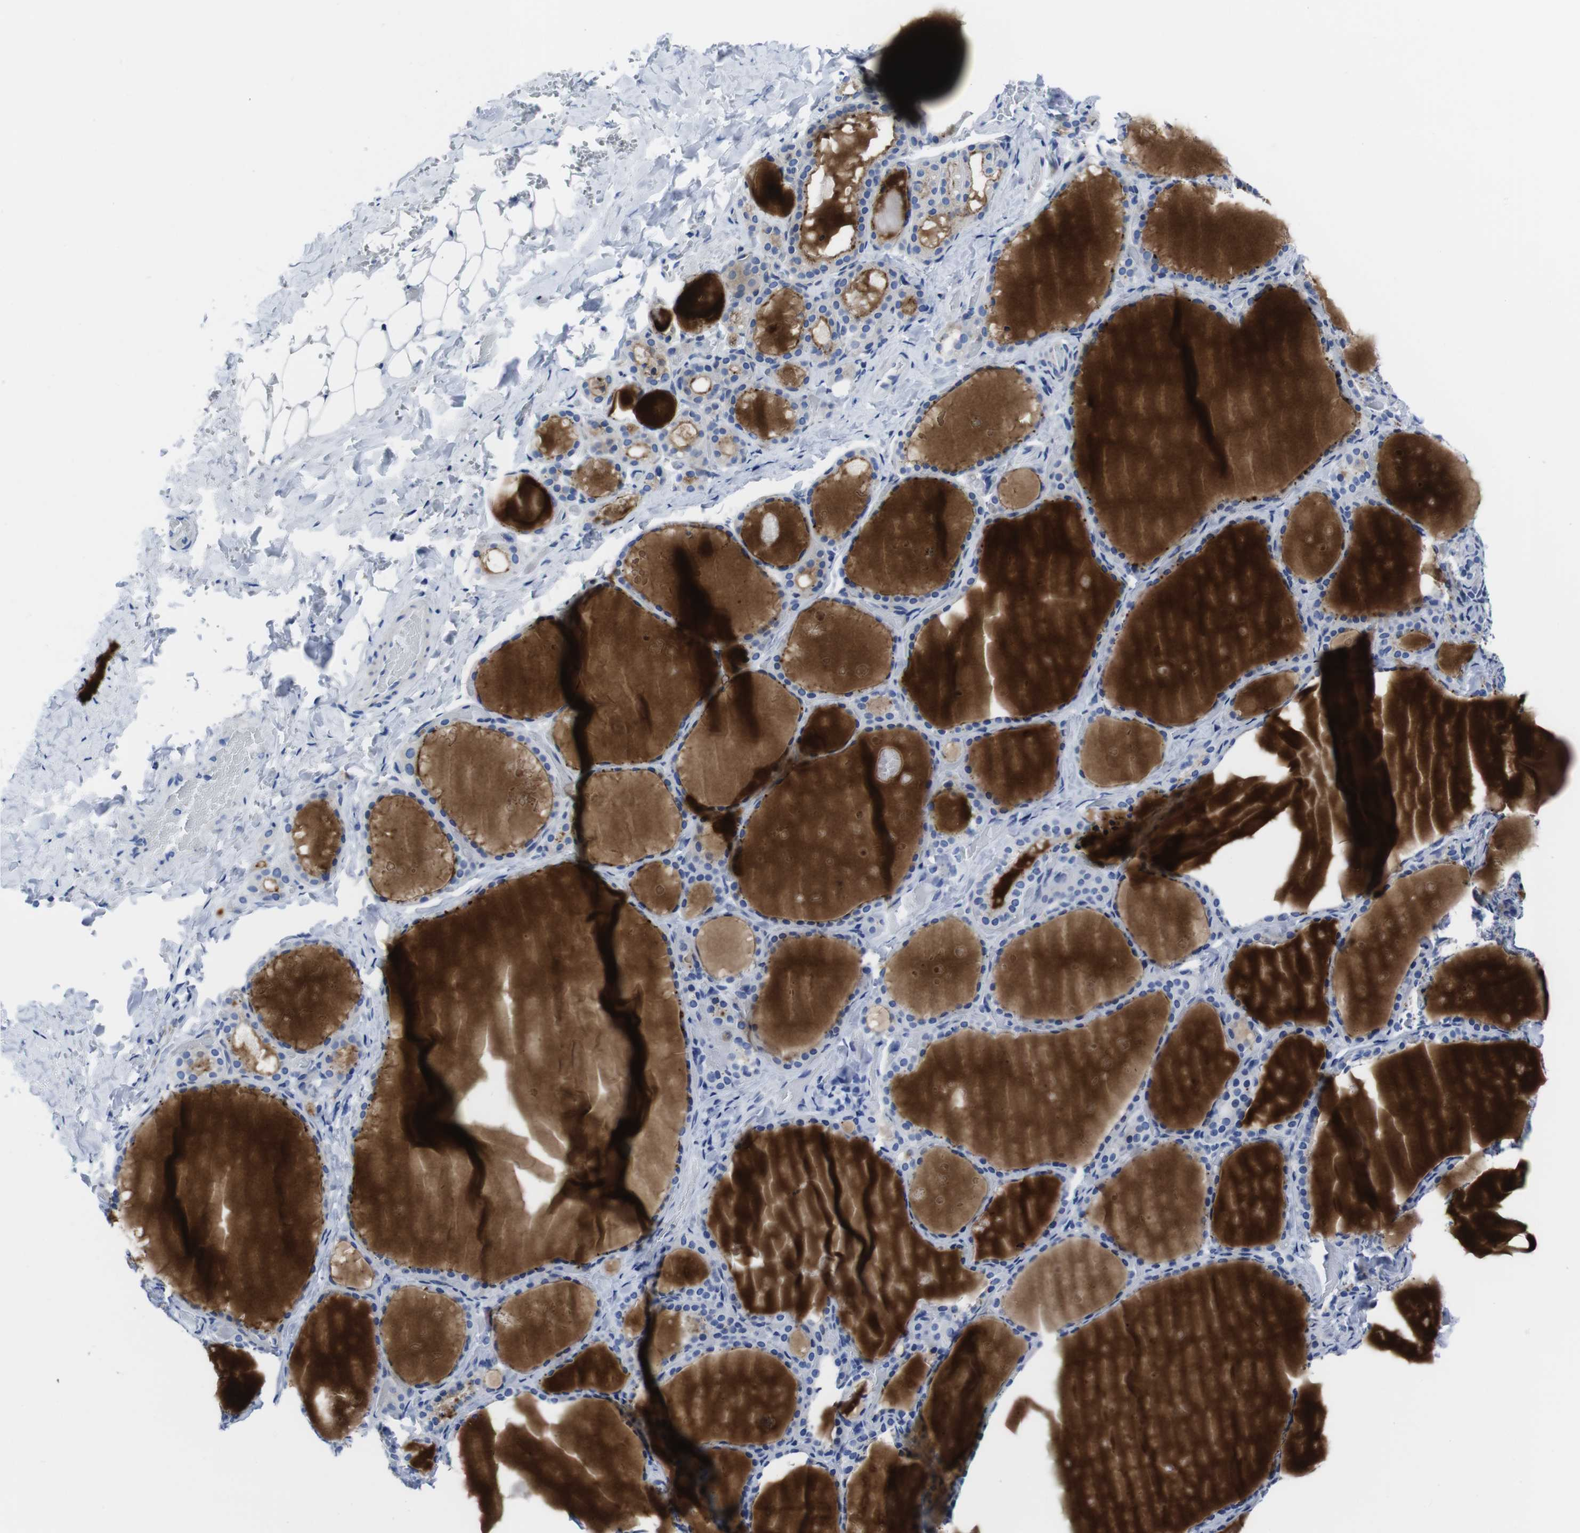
{"staining": {"intensity": "moderate", "quantity": "<25%", "location": "cytoplasmic/membranous"}, "tissue": "thyroid gland", "cell_type": "Glandular cells", "image_type": "normal", "snomed": [{"axis": "morphology", "description": "Normal tissue, NOS"}, {"axis": "topography", "description": "Thyroid gland"}], "caption": "Protein expression analysis of benign thyroid gland demonstrates moderate cytoplasmic/membranous positivity in approximately <25% of glandular cells. Nuclei are stained in blue.", "gene": "EIF4A1", "patient": {"sex": "female", "age": 44}}